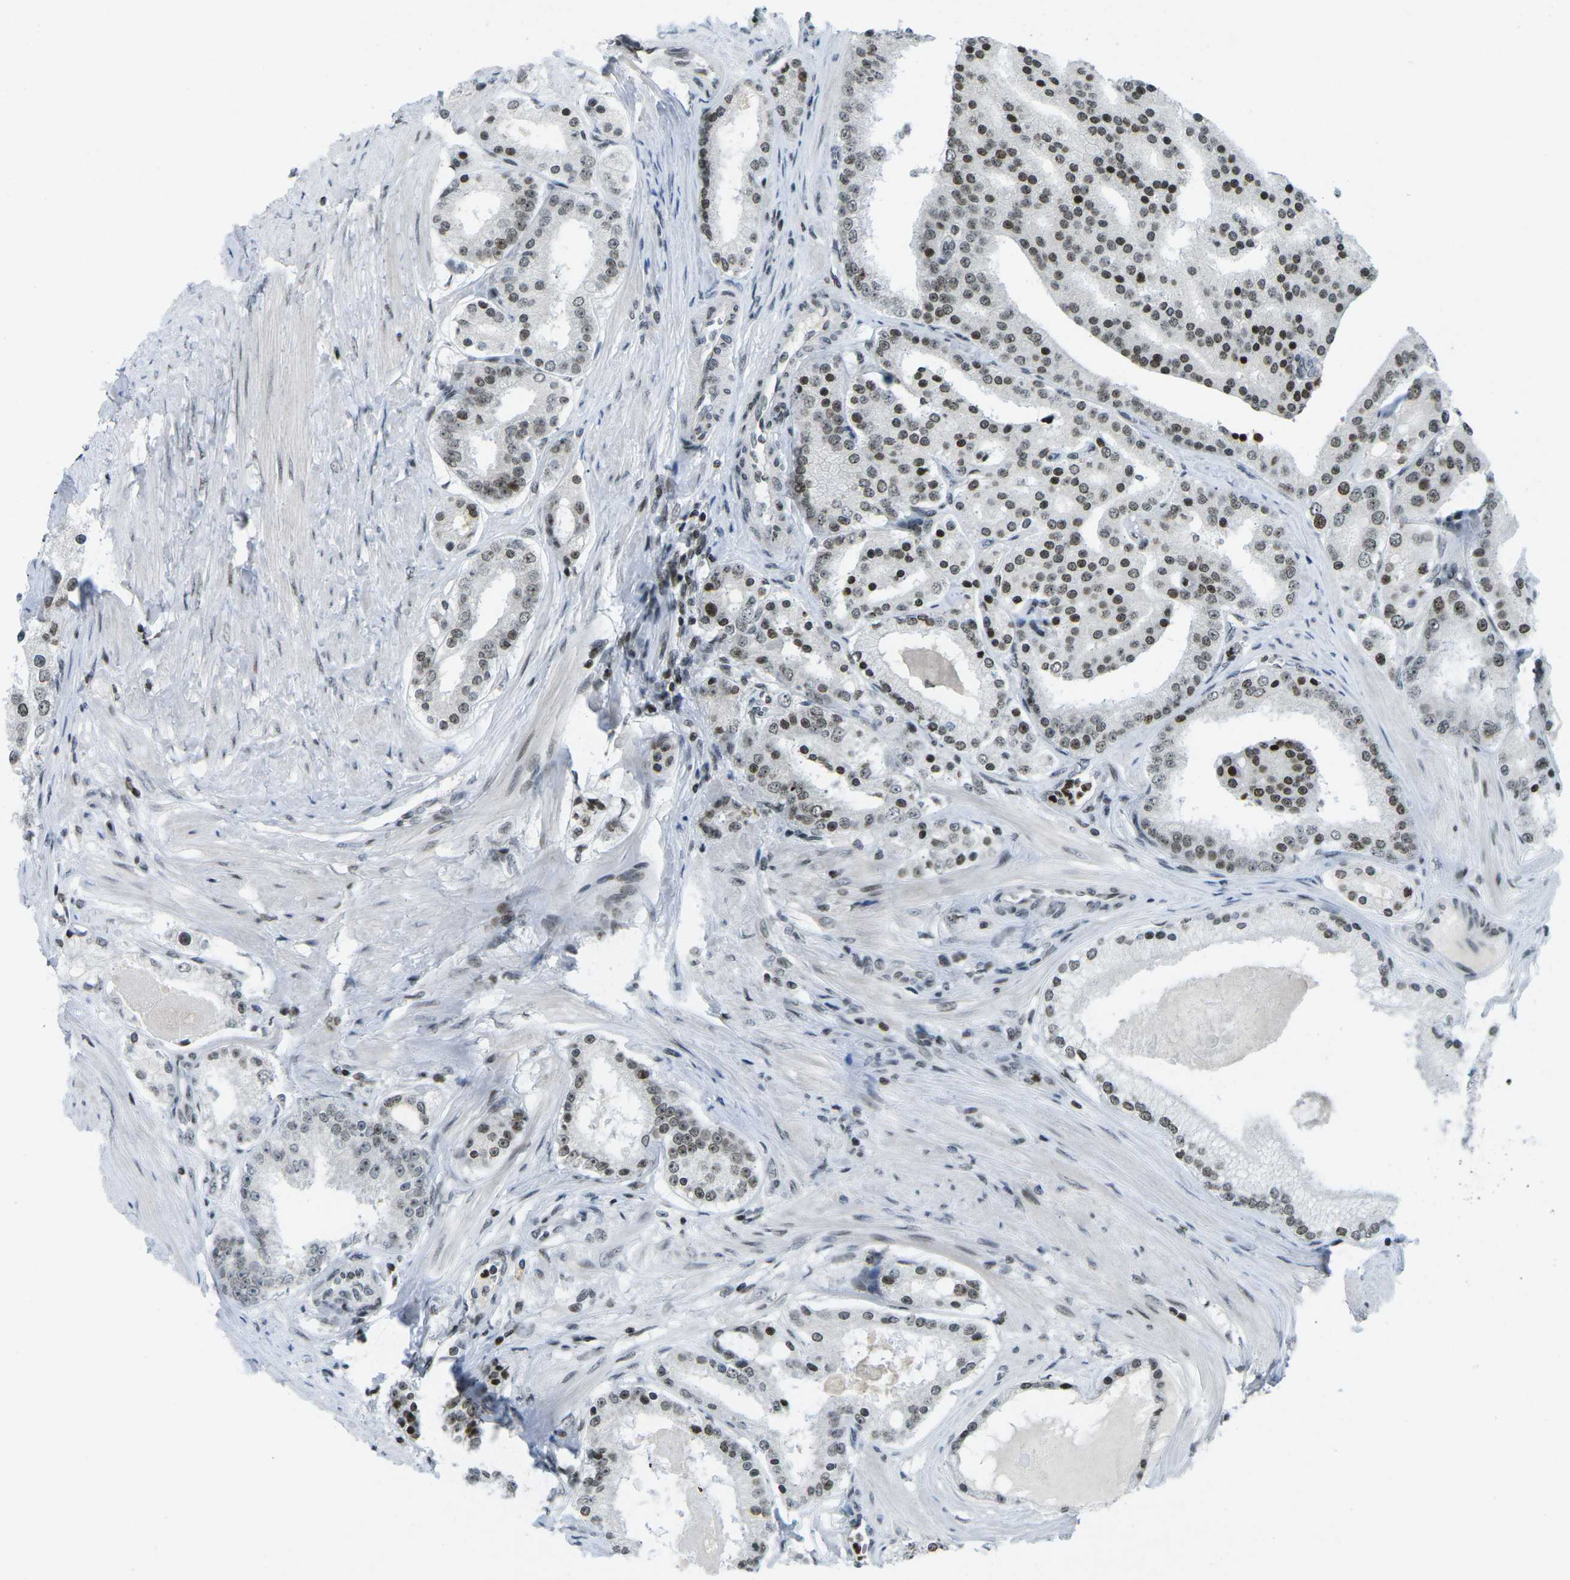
{"staining": {"intensity": "moderate", "quantity": ">75%", "location": "nuclear"}, "tissue": "prostate cancer", "cell_type": "Tumor cells", "image_type": "cancer", "snomed": [{"axis": "morphology", "description": "Adenocarcinoma, Low grade"}, {"axis": "topography", "description": "Prostate"}], "caption": "The immunohistochemical stain highlights moderate nuclear staining in tumor cells of prostate cancer tissue.", "gene": "EME1", "patient": {"sex": "male", "age": 63}}